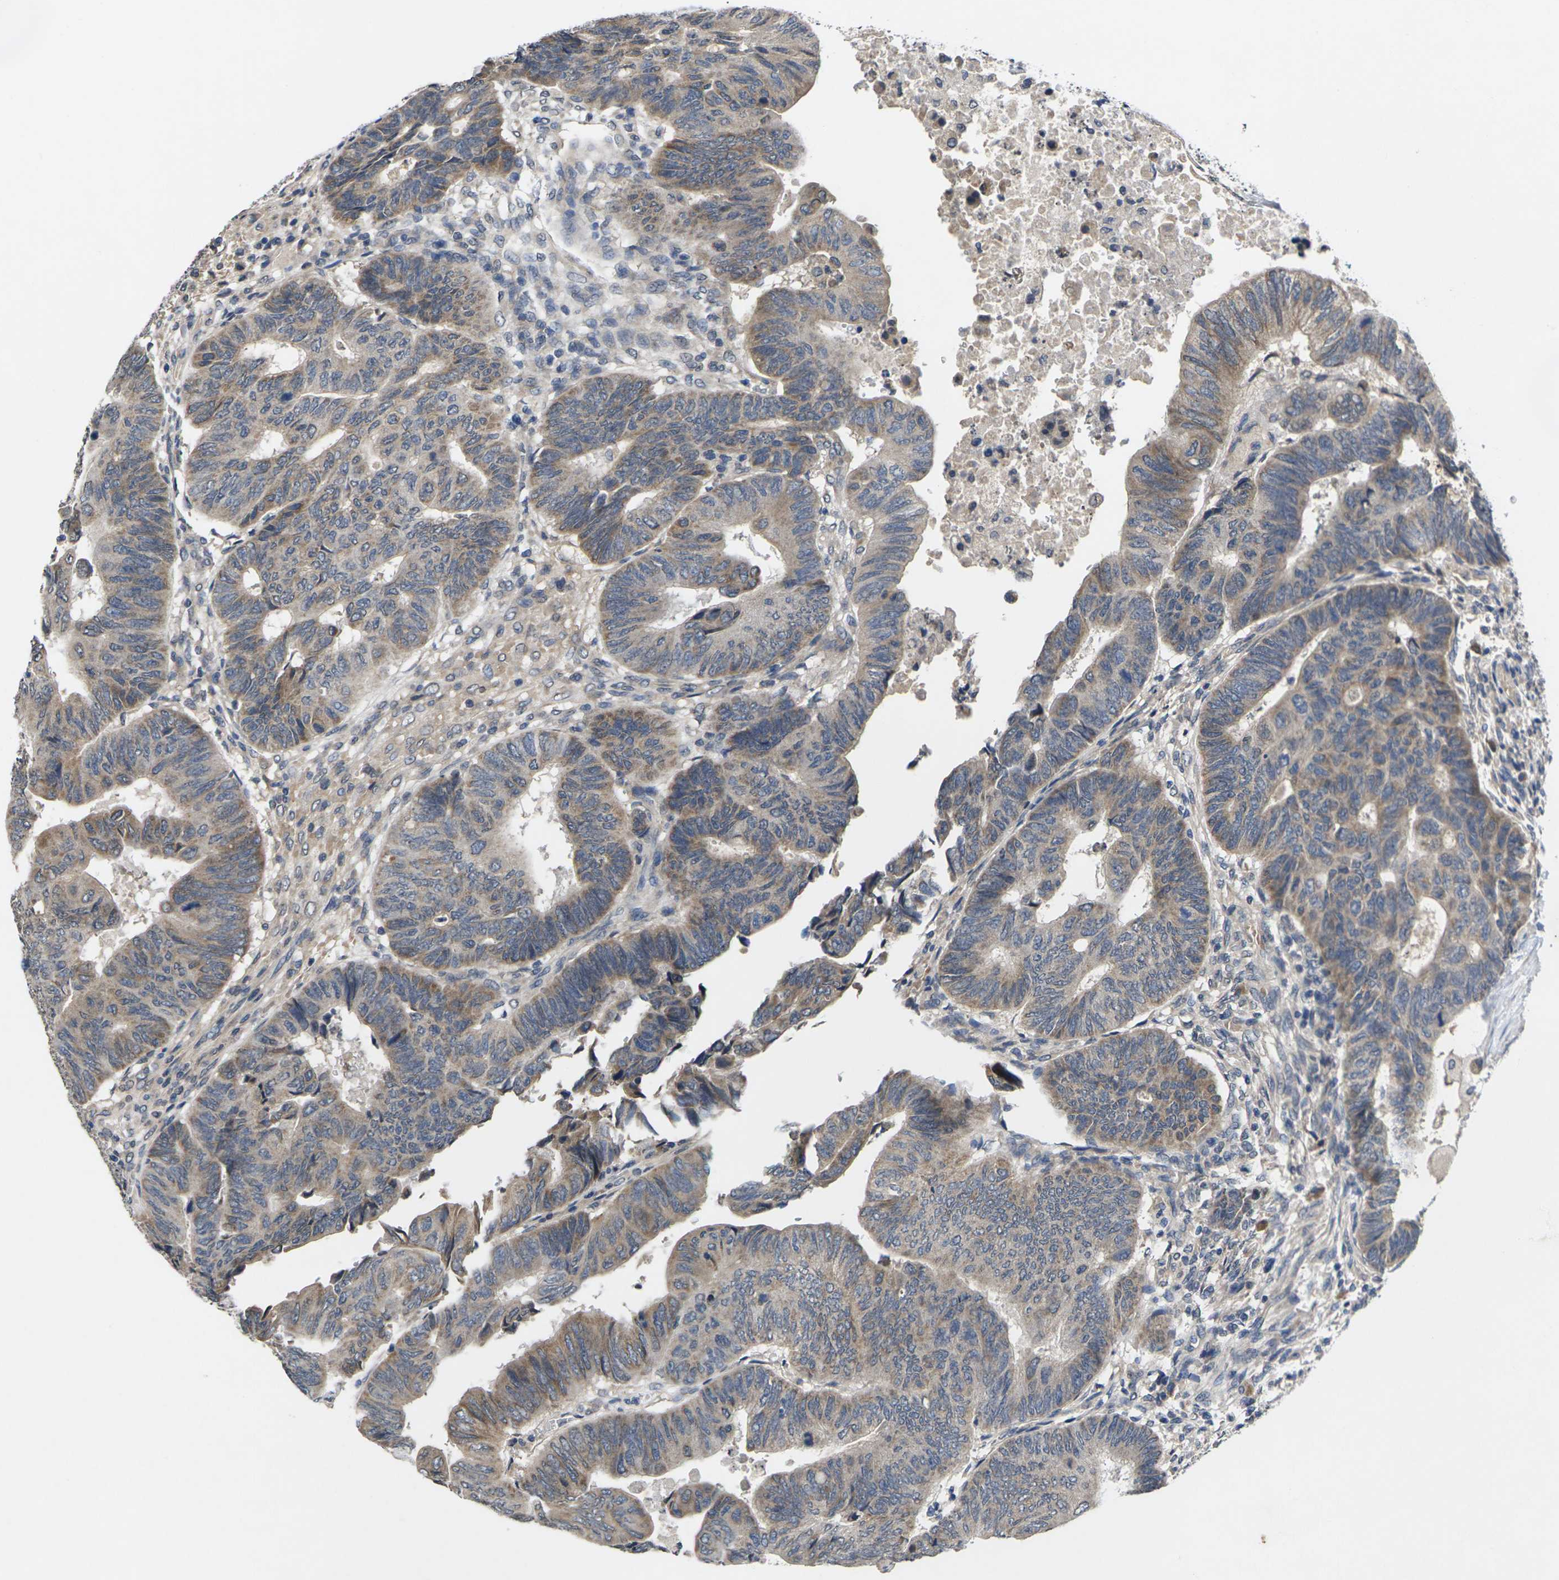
{"staining": {"intensity": "weak", "quantity": ">75%", "location": "cytoplasmic/membranous"}, "tissue": "colorectal cancer", "cell_type": "Tumor cells", "image_type": "cancer", "snomed": [{"axis": "morphology", "description": "Normal tissue, NOS"}, {"axis": "morphology", "description": "Adenocarcinoma, NOS"}, {"axis": "topography", "description": "Rectum"}, {"axis": "topography", "description": "Peripheral nerve tissue"}], "caption": "Colorectal cancer stained with DAB (3,3'-diaminobenzidine) immunohistochemistry (IHC) exhibits low levels of weak cytoplasmic/membranous expression in approximately >75% of tumor cells.", "gene": "SLC2A2", "patient": {"sex": "male", "age": 92}}